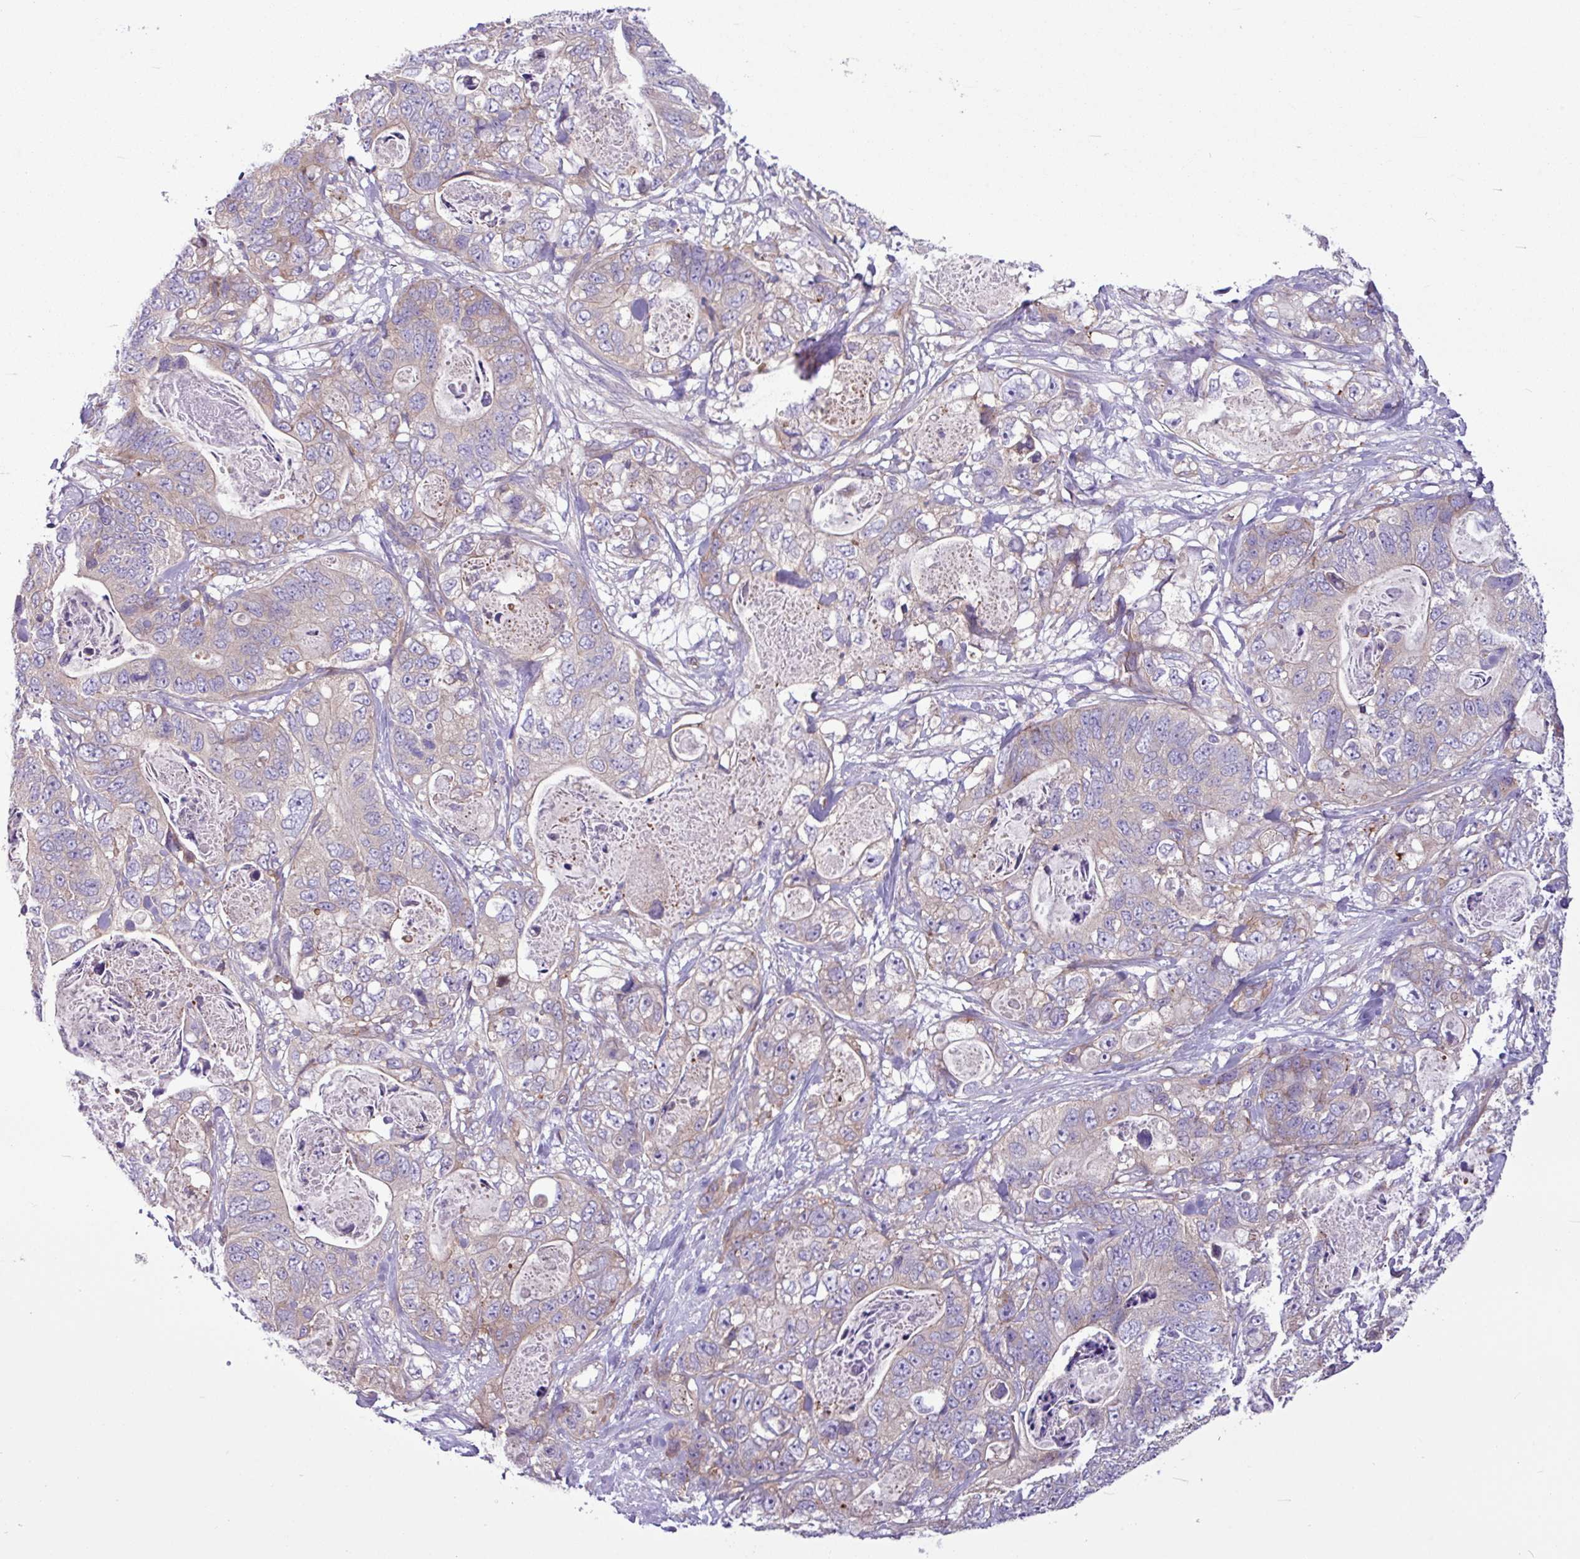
{"staining": {"intensity": "moderate", "quantity": "<25%", "location": "cytoplasmic/membranous"}, "tissue": "stomach cancer", "cell_type": "Tumor cells", "image_type": "cancer", "snomed": [{"axis": "morphology", "description": "Normal tissue, NOS"}, {"axis": "morphology", "description": "Adenocarcinoma, NOS"}, {"axis": "topography", "description": "Stomach"}], "caption": "Stomach cancer (adenocarcinoma) was stained to show a protein in brown. There is low levels of moderate cytoplasmic/membranous expression in about <25% of tumor cells.", "gene": "MROH2A", "patient": {"sex": "female", "age": 89}}